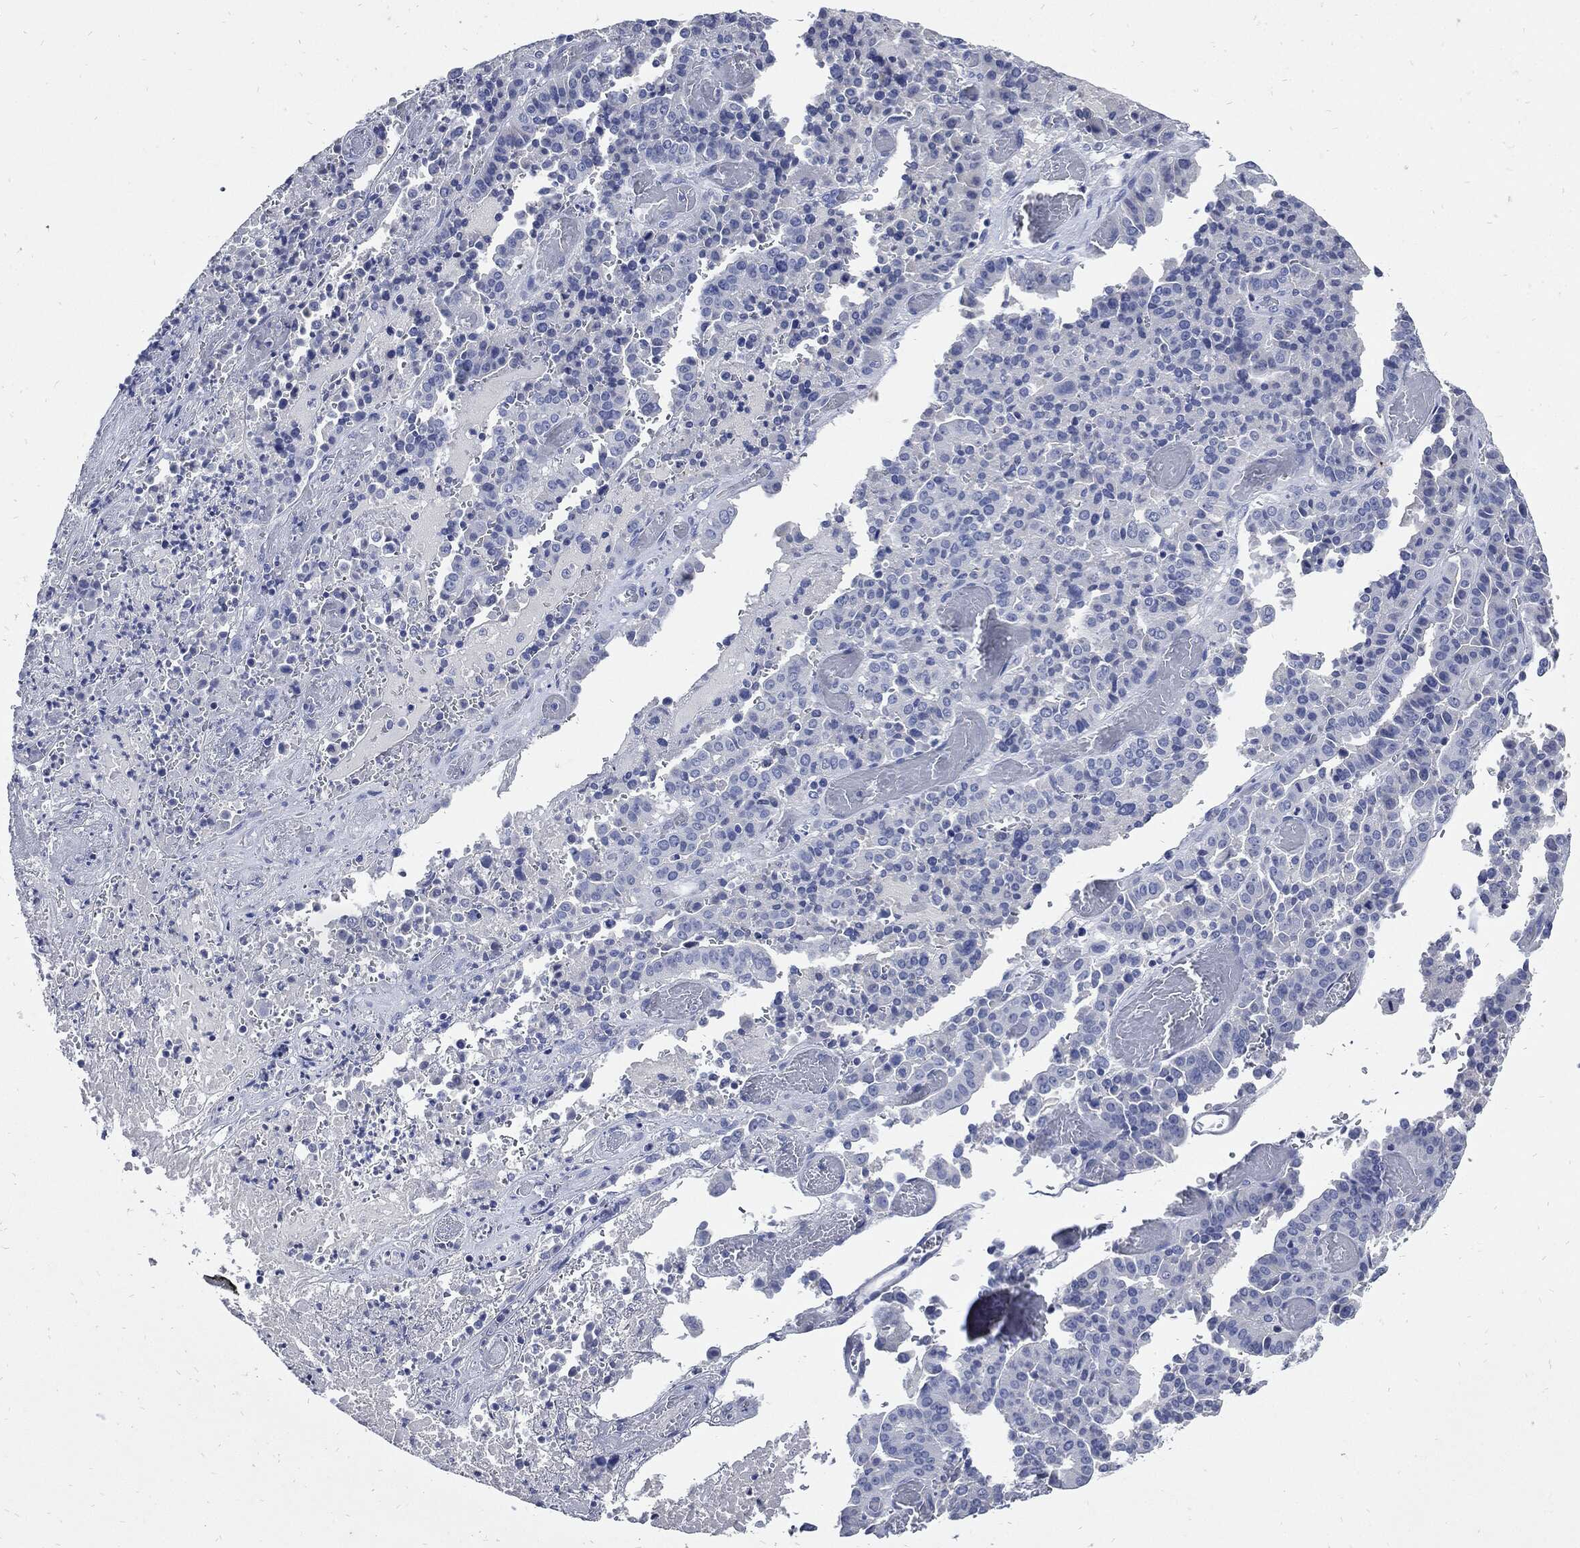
{"staining": {"intensity": "negative", "quantity": "none", "location": "none"}, "tissue": "stomach cancer", "cell_type": "Tumor cells", "image_type": "cancer", "snomed": [{"axis": "morphology", "description": "Adenocarcinoma, NOS"}, {"axis": "topography", "description": "Stomach"}], "caption": "This is an immunohistochemistry (IHC) image of stomach adenocarcinoma. There is no staining in tumor cells.", "gene": "CPE", "patient": {"sex": "male", "age": 48}}